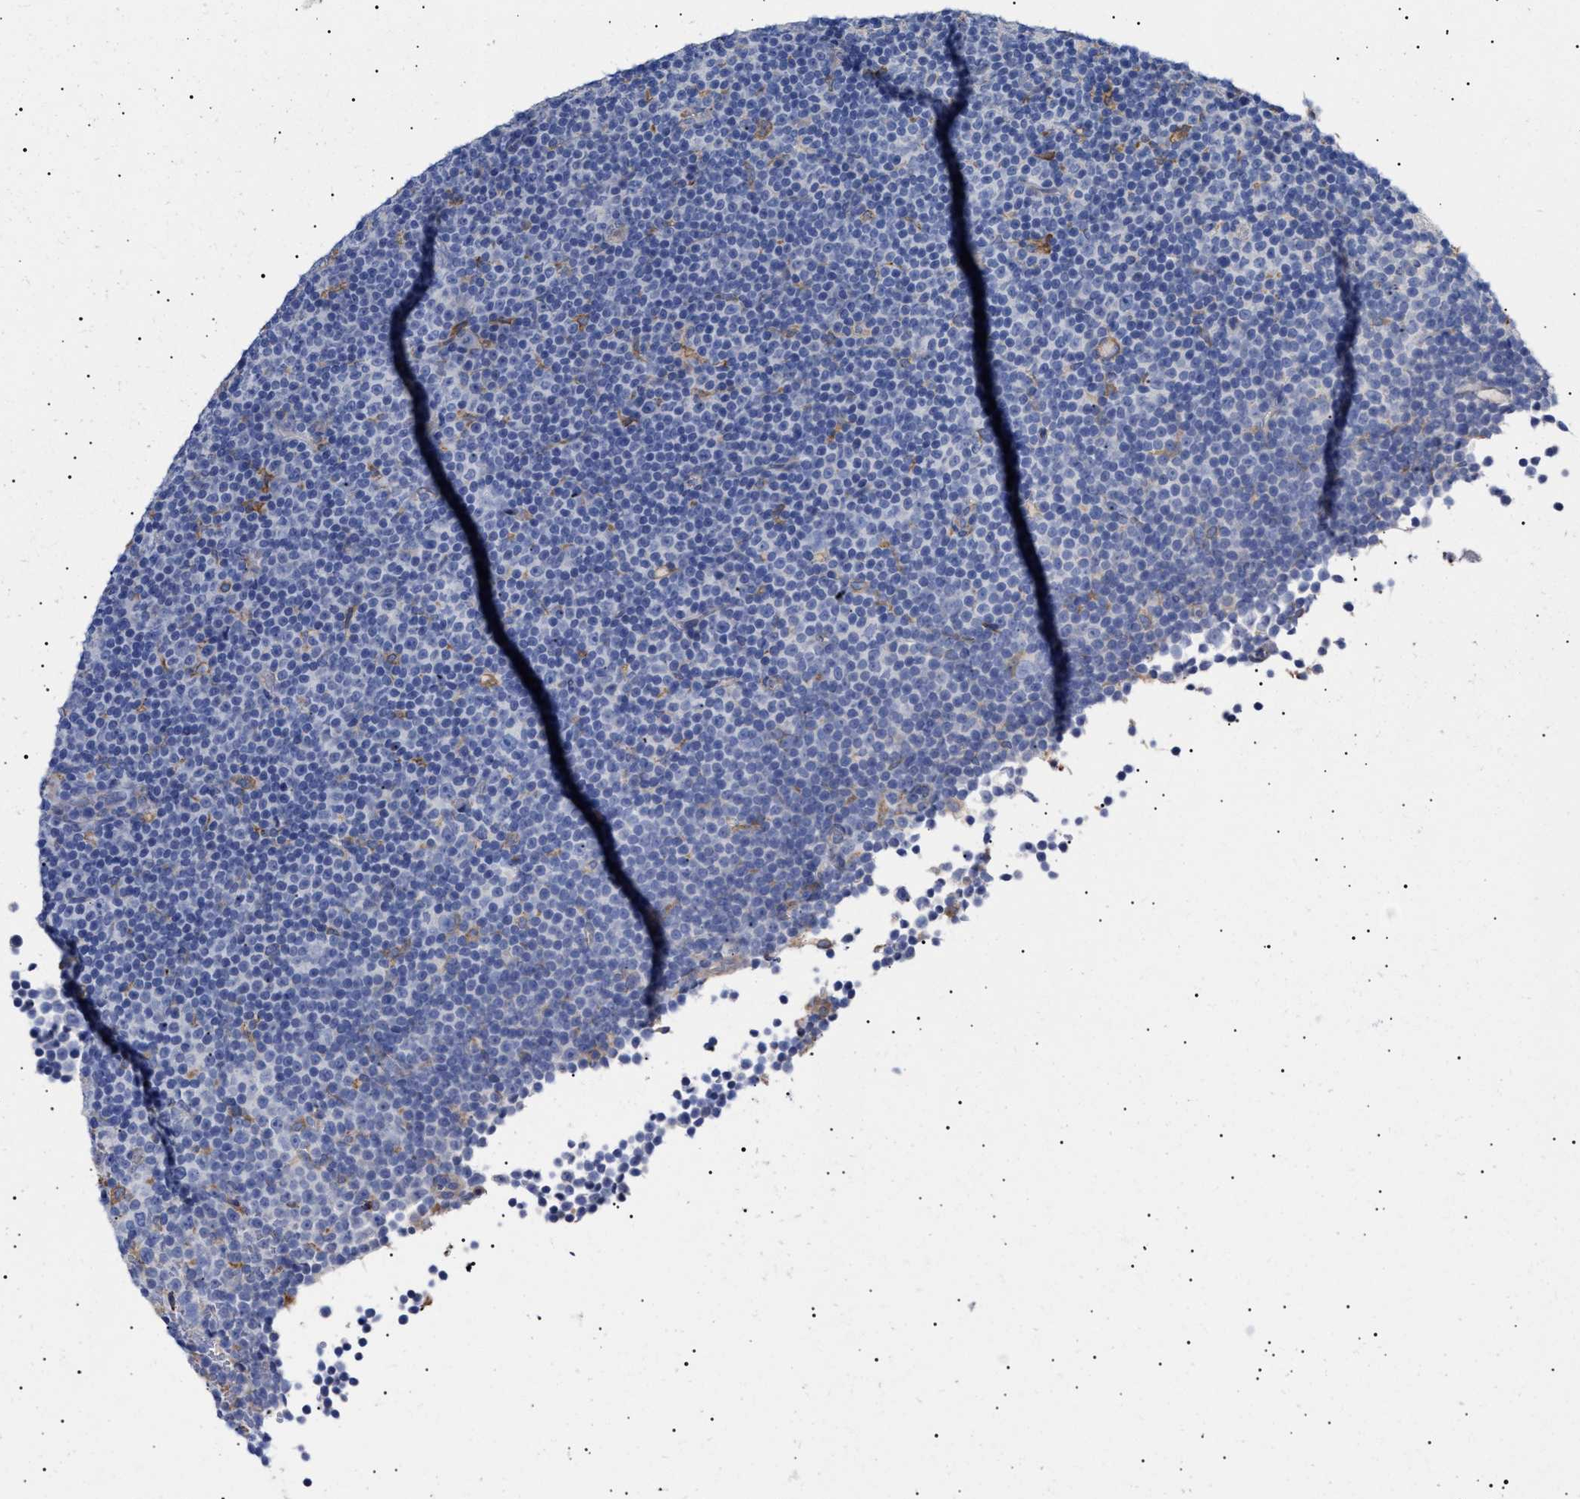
{"staining": {"intensity": "negative", "quantity": "none", "location": "none"}, "tissue": "lymphoma", "cell_type": "Tumor cells", "image_type": "cancer", "snomed": [{"axis": "morphology", "description": "Malignant lymphoma, non-Hodgkin's type, Low grade"}, {"axis": "topography", "description": "Lymph node"}], "caption": "Immunohistochemistry (IHC) histopathology image of neoplastic tissue: human lymphoma stained with DAB displays no significant protein staining in tumor cells.", "gene": "ERCC6L2", "patient": {"sex": "female", "age": 67}}